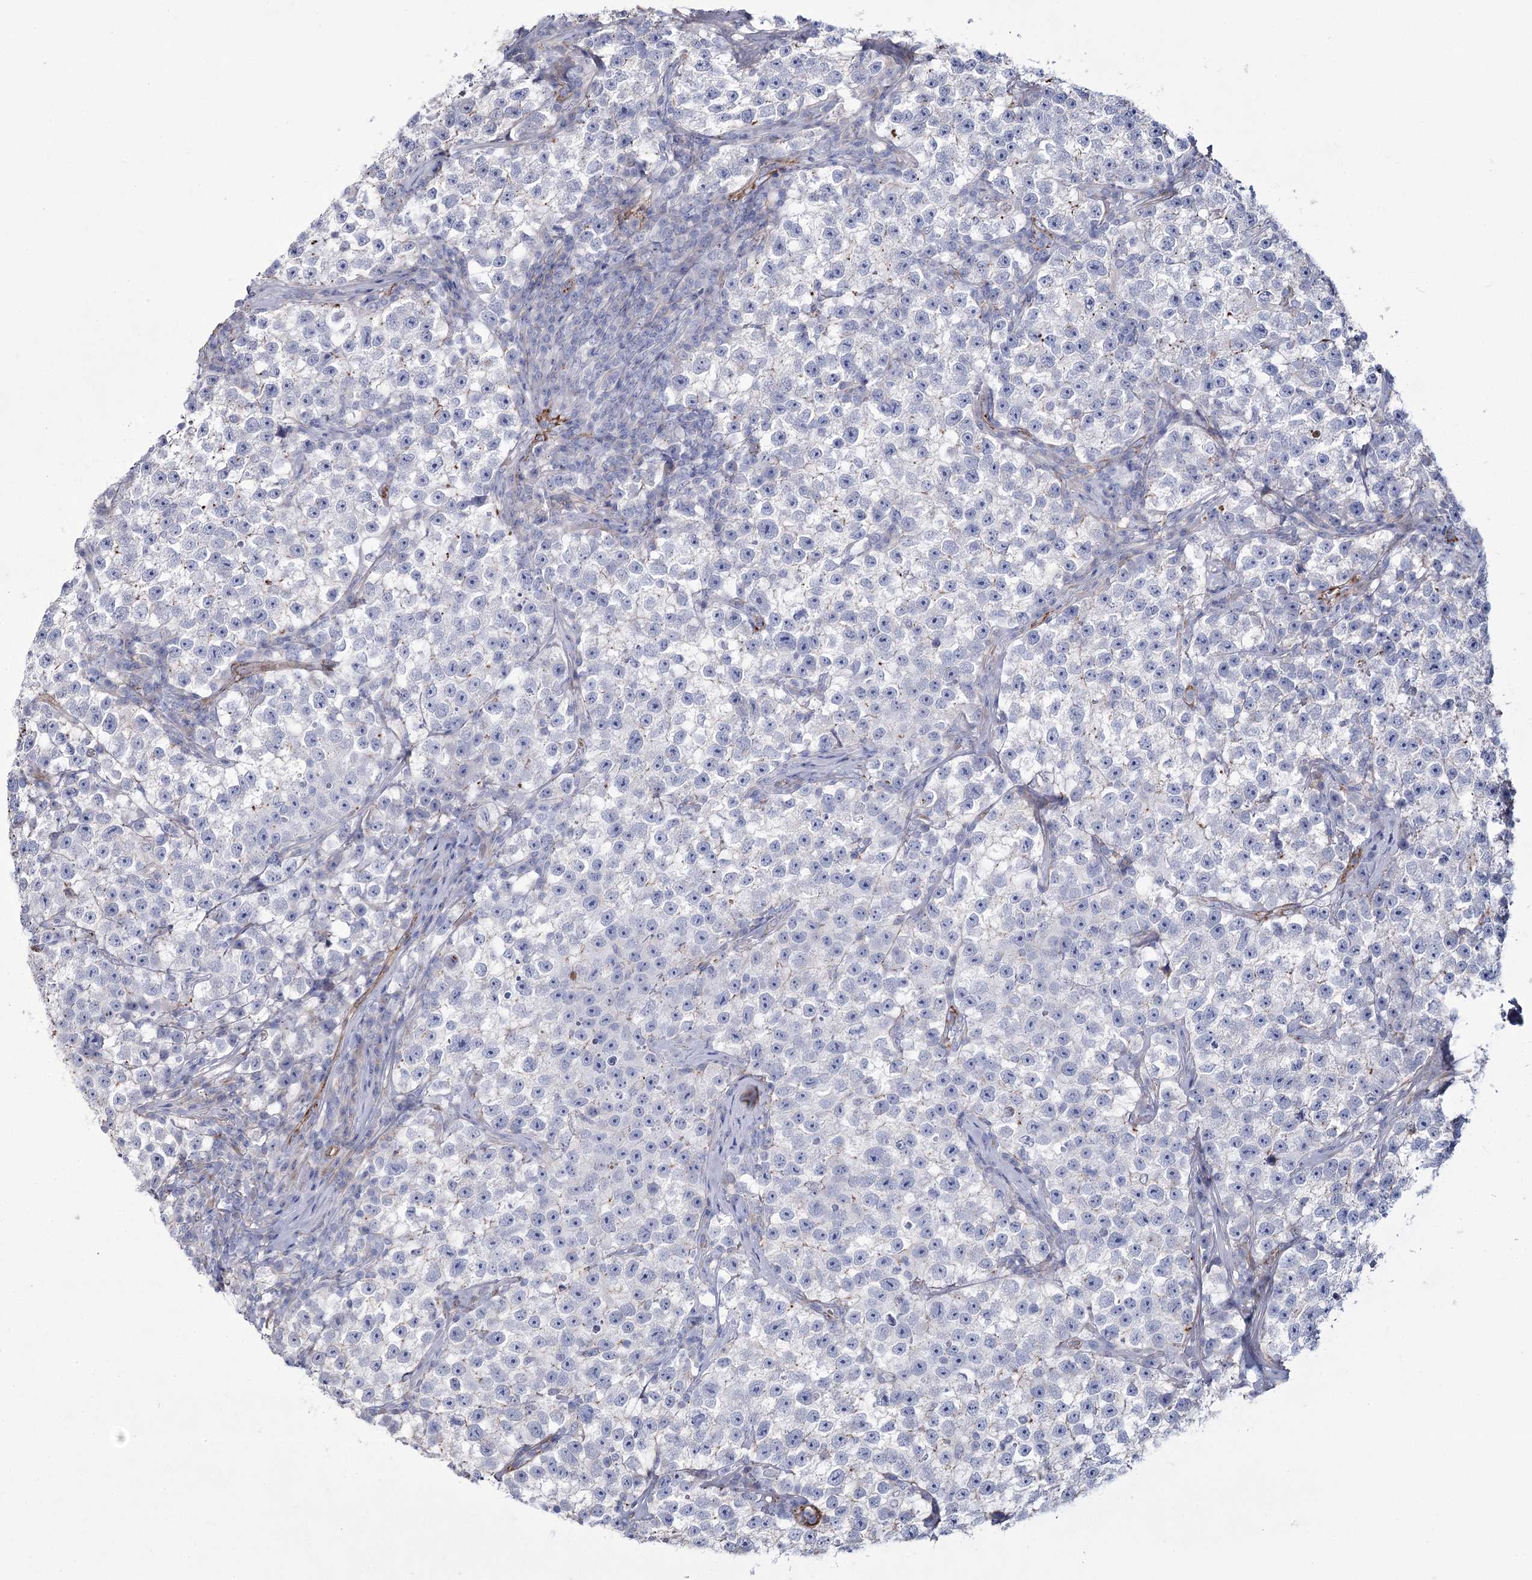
{"staining": {"intensity": "negative", "quantity": "none", "location": "none"}, "tissue": "testis cancer", "cell_type": "Tumor cells", "image_type": "cancer", "snomed": [{"axis": "morphology", "description": "Seminoma, NOS"}, {"axis": "topography", "description": "Testis"}], "caption": "IHC of testis seminoma reveals no expression in tumor cells.", "gene": "ME3", "patient": {"sex": "male", "age": 22}}